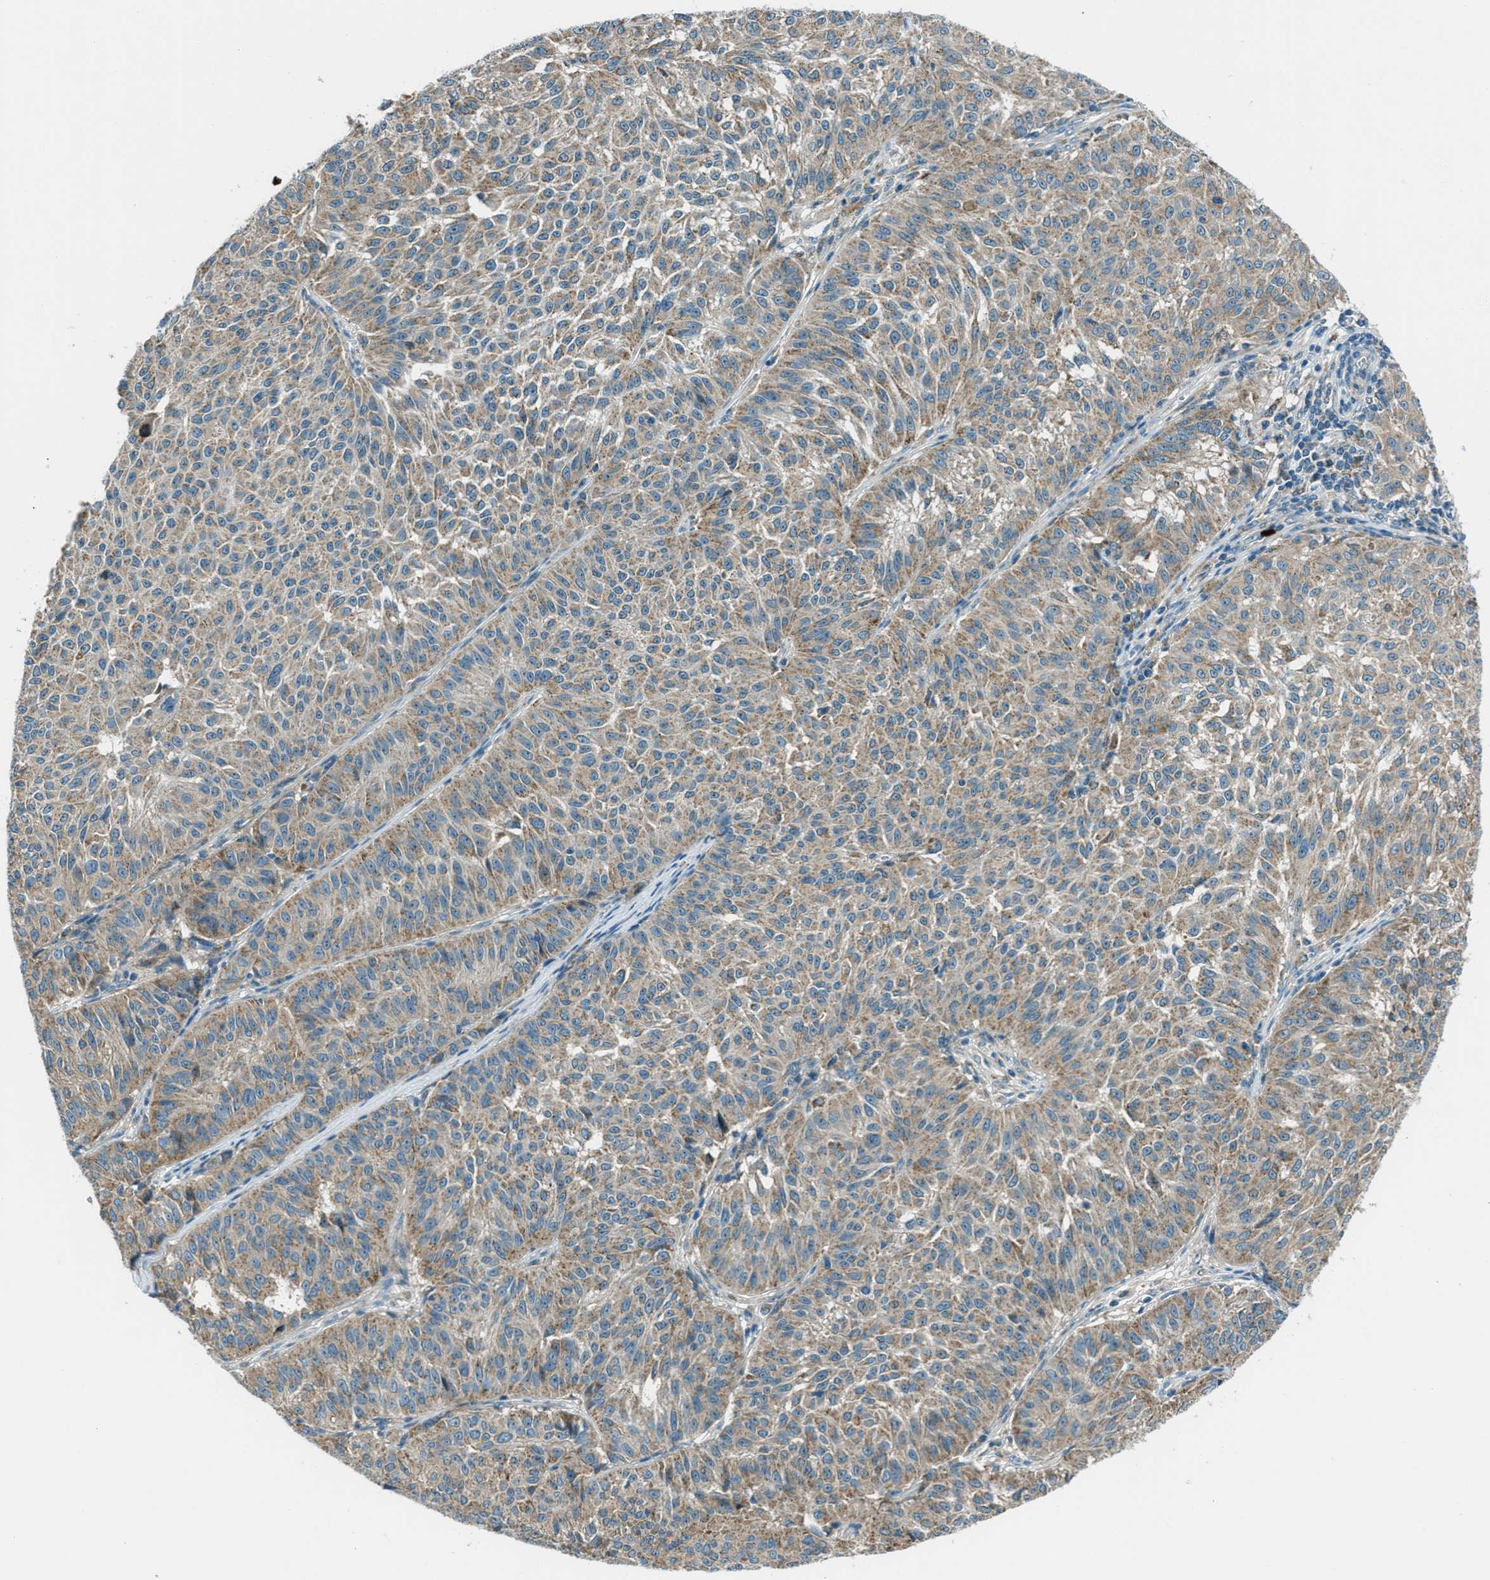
{"staining": {"intensity": "weak", "quantity": "25%-75%", "location": "cytoplasmic/membranous"}, "tissue": "melanoma", "cell_type": "Tumor cells", "image_type": "cancer", "snomed": [{"axis": "morphology", "description": "Malignant melanoma, NOS"}, {"axis": "topography", "description": "Skin"}], "caption": "Immunohistochemistry histopathology image of neoplastic tissue: human malignant melanoma stained using immunohistochemistry shows low levels of weak protein expression localized specifically in the cytoplasmic/membranous of tumor cells, appearing as a cytoplasmic/membranous brown color.", "gene": "FAR1", "patient": {"sex": "female", "age": 72}}